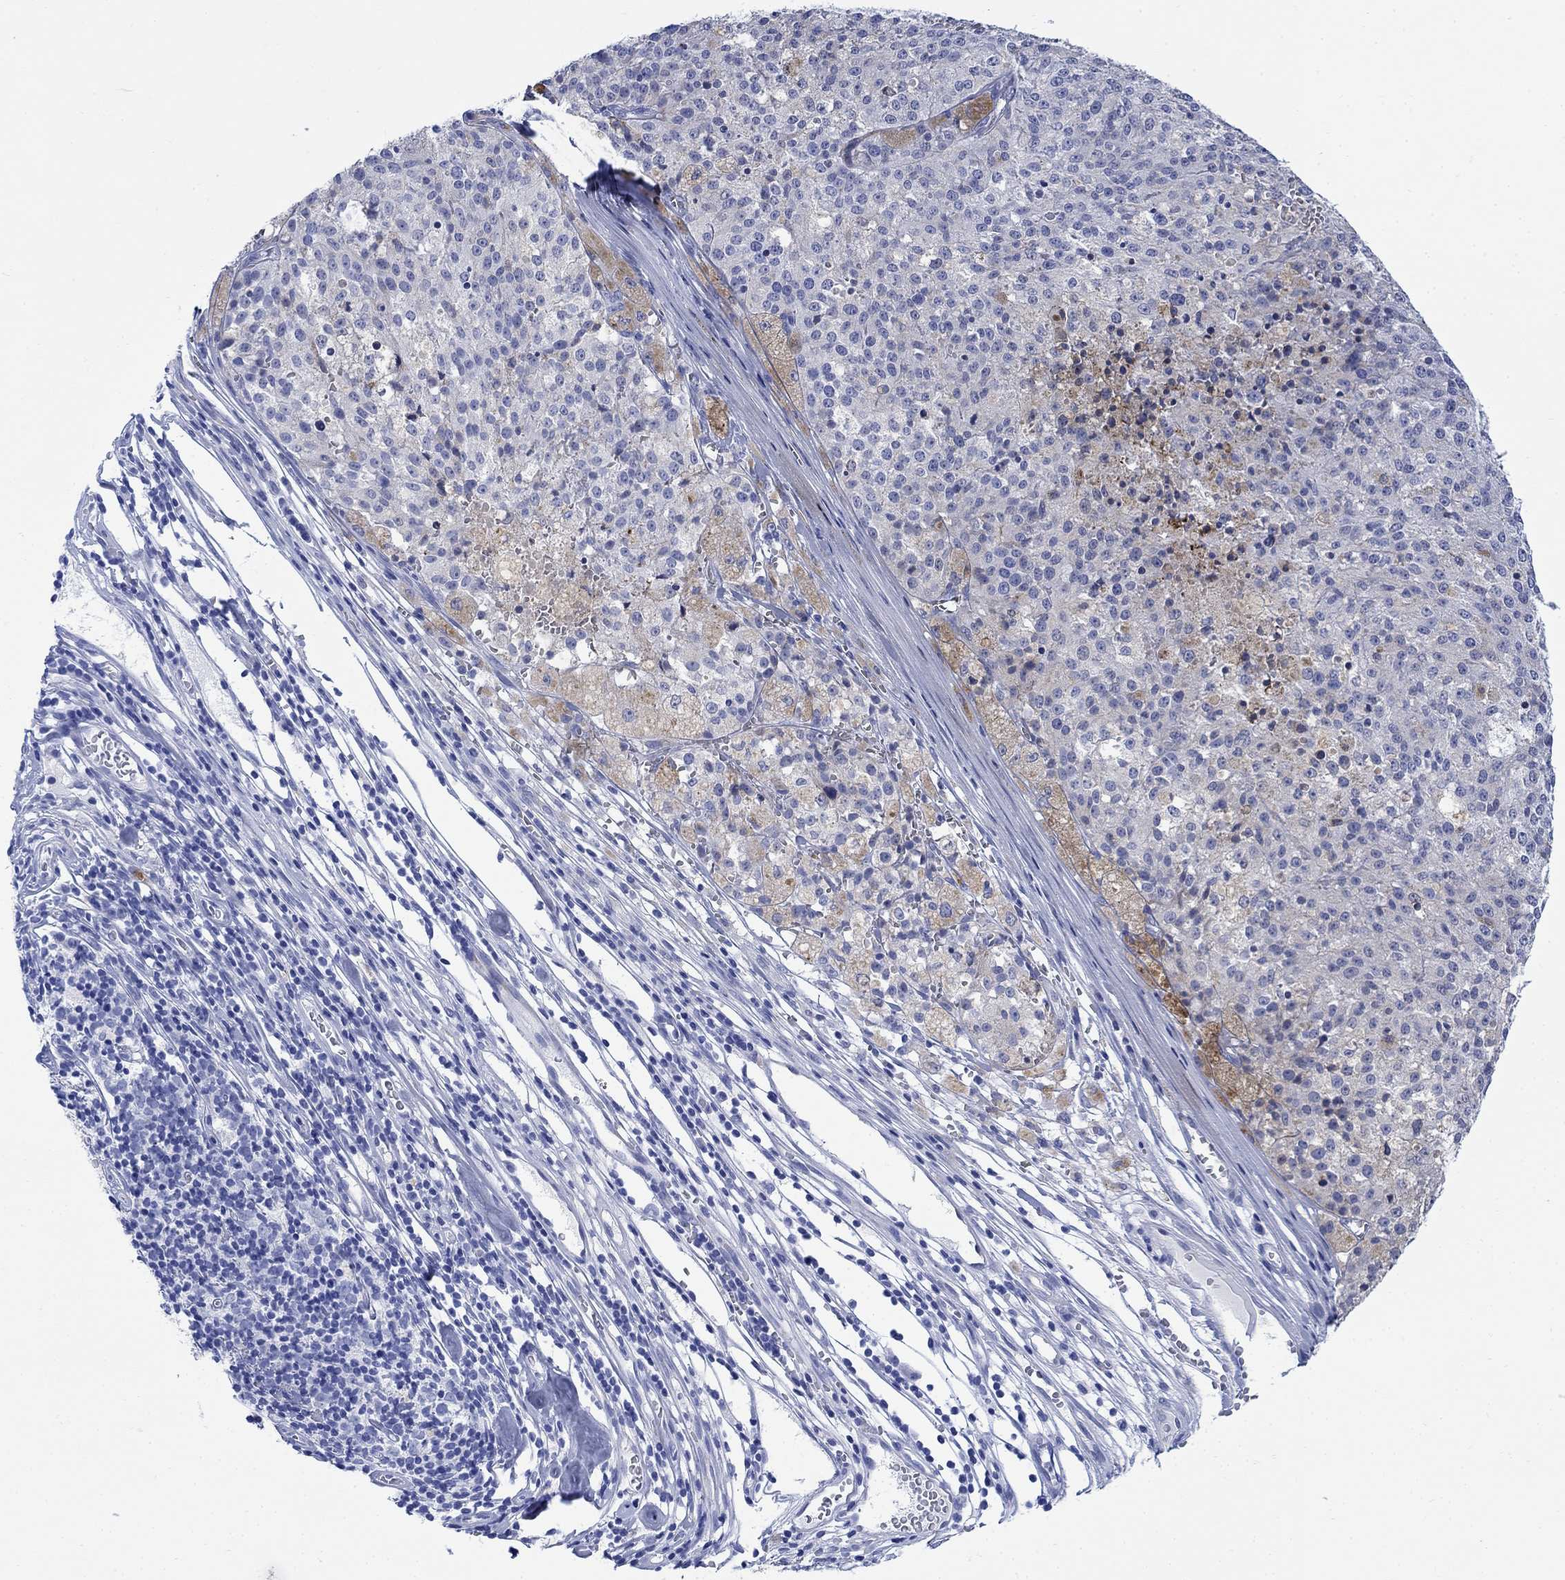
{"staining": {"intensity": "weak", "quantity": "<25%", "location": "cytoplasmic/membranous"}, "tissue": "melanoma", "cell_type": "Tumor cells", "image_type": "cancer", "snomed": [{"axis": "morphology", "description": "Malignant melanoma, Metastatic site"}, {"axis": "topography", "description": "Lymph node"}], "caption": "Image shows no protein expression in tumor cells of malignant melanoma (metastatic site) tissue.", "gene": "MYL1", "patient": {"sex": "female", "age": 64}}